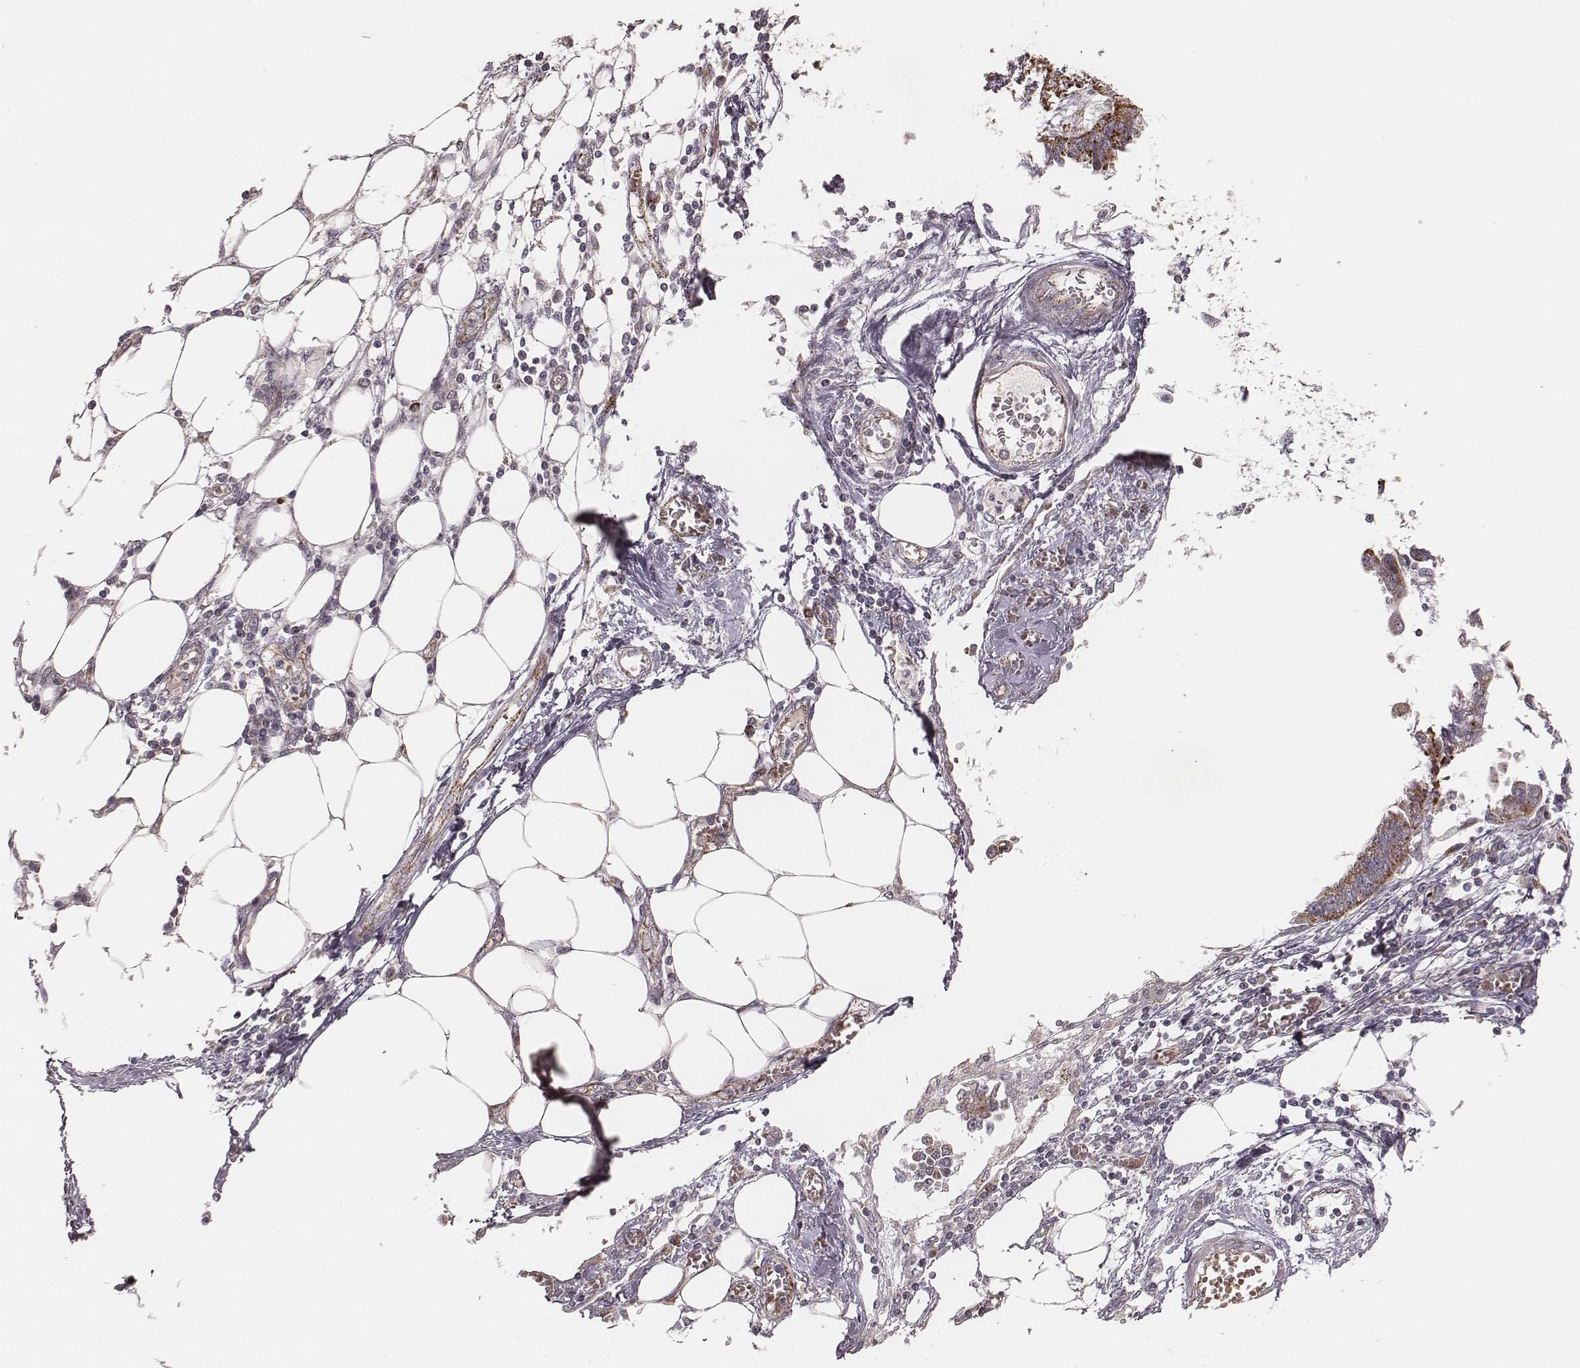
{"staining": {"intensity": "moderate", "quantity": ">75%", "location": "cytoplasmic/membranous"}, "tissue": "endometrial cancer", "cell_type": "Tumor cells", "image_type": "cancer", "snomed": [{"axis": "morphology", "description": "Adenocarcinoma, NOS"}, {"axis": "morphology", "description": "Adenocarcinoma, metastatic, NOS"}, {"axis": "topography", "description": "Adipose tissue"}, {"axis": "topography", "description": "Endometrium"}], "caption": "Immunohistochemistry histopathology image of neoplastic tissue: endometrial metastatic adenocarcinoma stained using IHC displays medium levels of moderate protein expression localized specifically in the cytoplasmic/membranous of tumor cells, appearing as a cytoplasmic/membranous brown color.", "gene": "TUFM", "patient": {"sex": "female", "age": 67}}